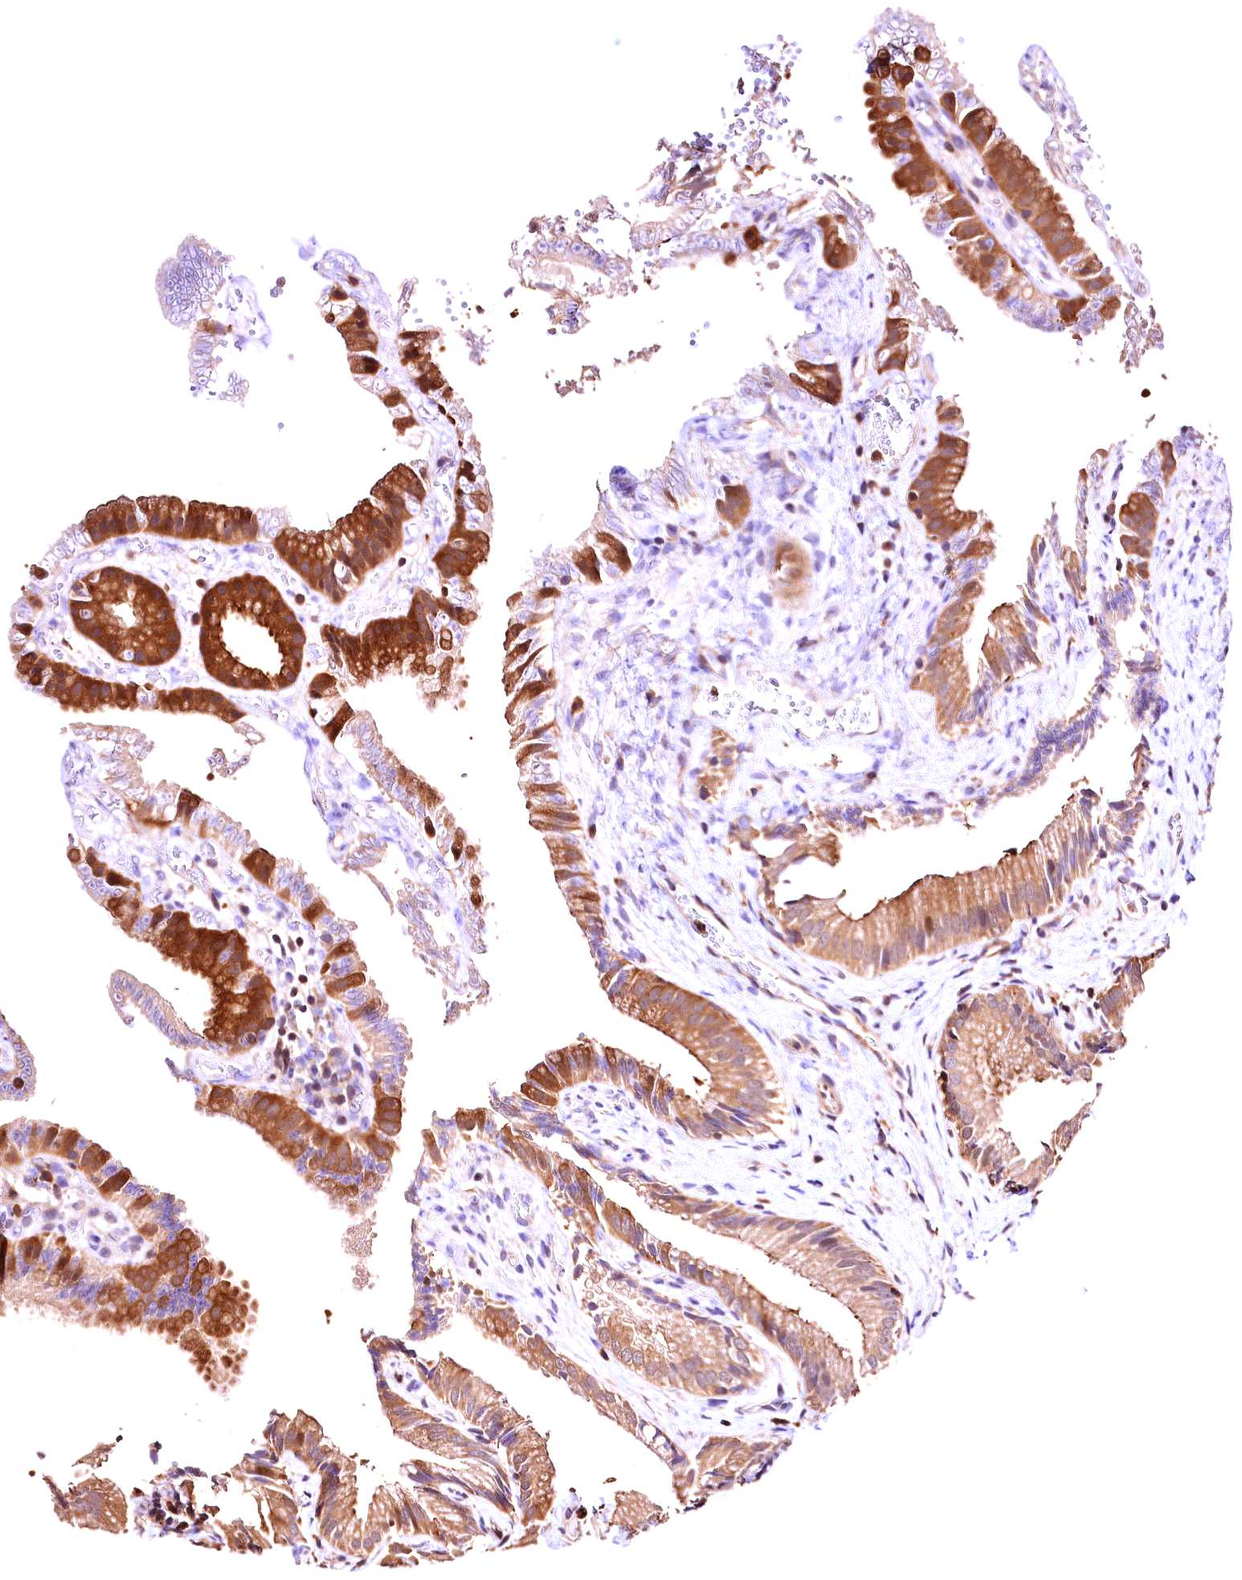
{"staining": {"intensity": "moderate", "quantity": ">75%", "location": "cytoplasmic/membranous"}, "tissue": "gallbladder", "cell_type": "Glandular cells", "image_type": "normal", "snomed": [{"axis": "morphology", "description": "Normal tissue, NOS"}, {"axis": "topography", "description": "Gallbladder"}], "caption": "This histopathology image reveals benign gallbladder stained with immunohistochemistry to label a protein in brown. The cytoplasmic/membranous of glandular cells show moderate positivity for the protein. Nuclei are counter-stained blue.", "gene": "CHORDC1", "patient": {"sex": "female", "age": 30}}